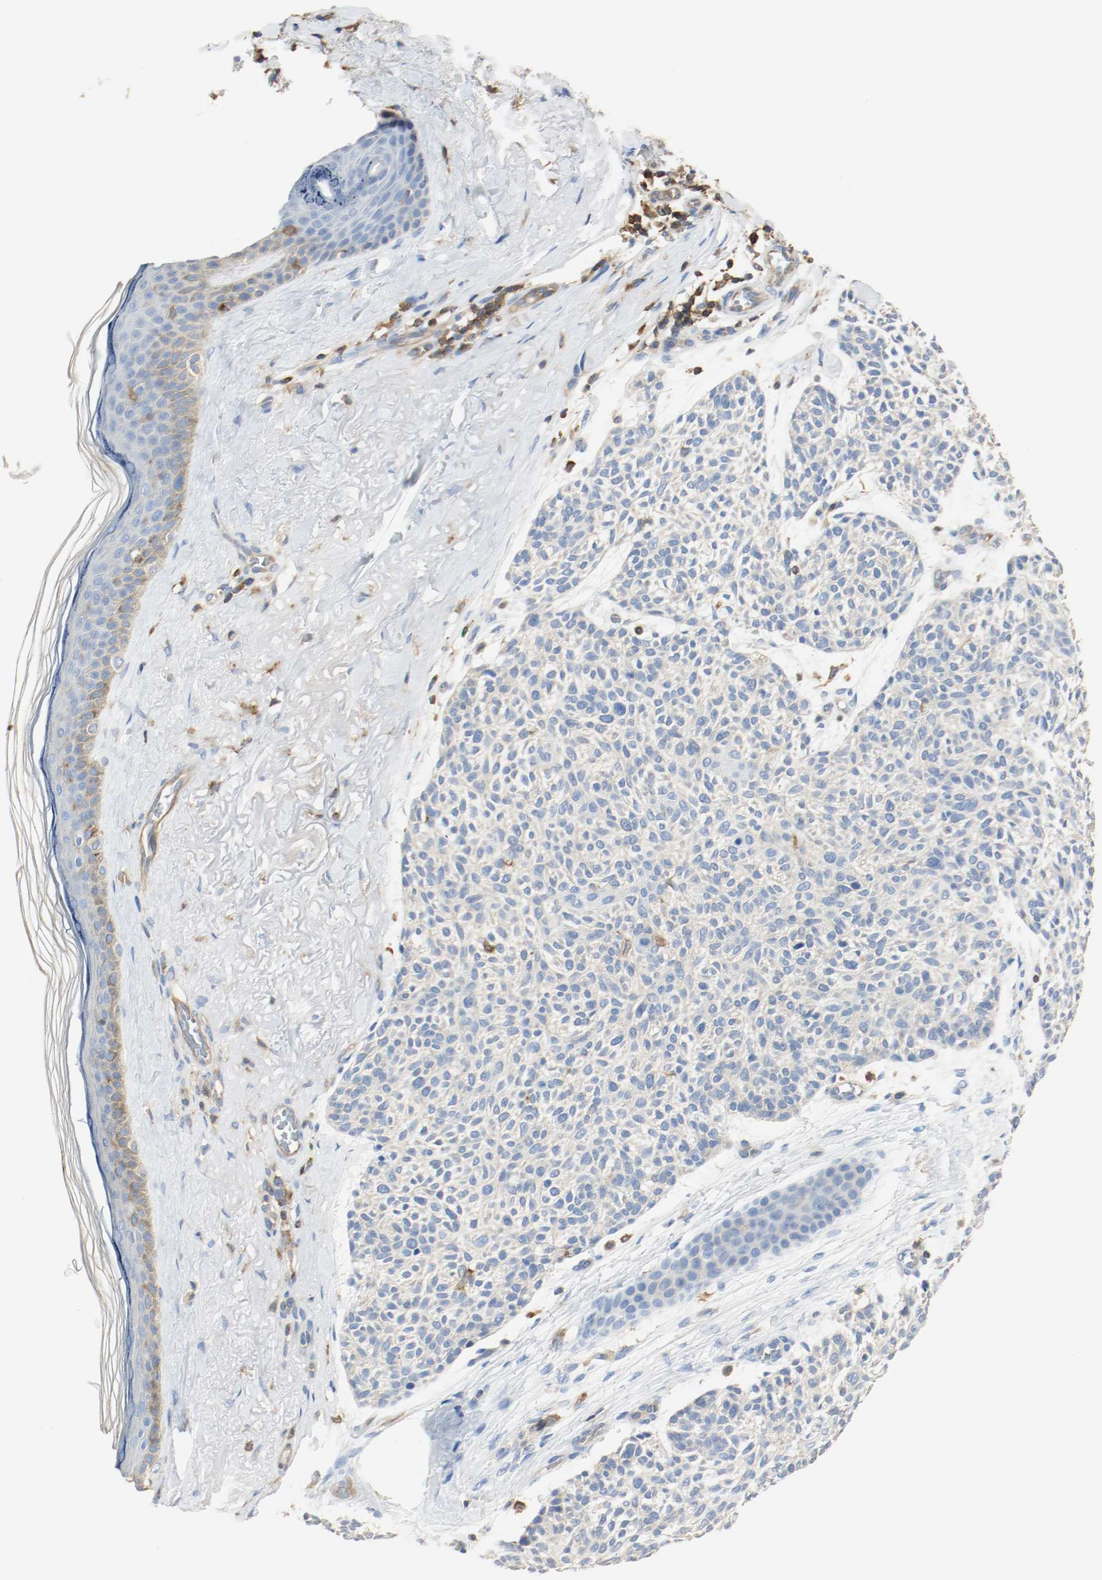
{"staining": {"intensity": "negative", "quantity": "none", "location": "none"}, "tissue": "skin cancer", "cell_type": "Tumor cells", "image_type": "cancer", "snomed": [{"axis": "morphology", "description": "Normal tissue, NOS"}, {"axis": "morphology", "description": "Basal cell carcinoma"}, {"axis": "topography", "description": "Skin"}], "caption": "Human skin cancer (basal cell carcinoma) stained for a protein using immunohistochemistry demonstrates no staining in tumor cells.", "gene": "ARPC1B", "patient": {"sex": "female", "age": 70}}